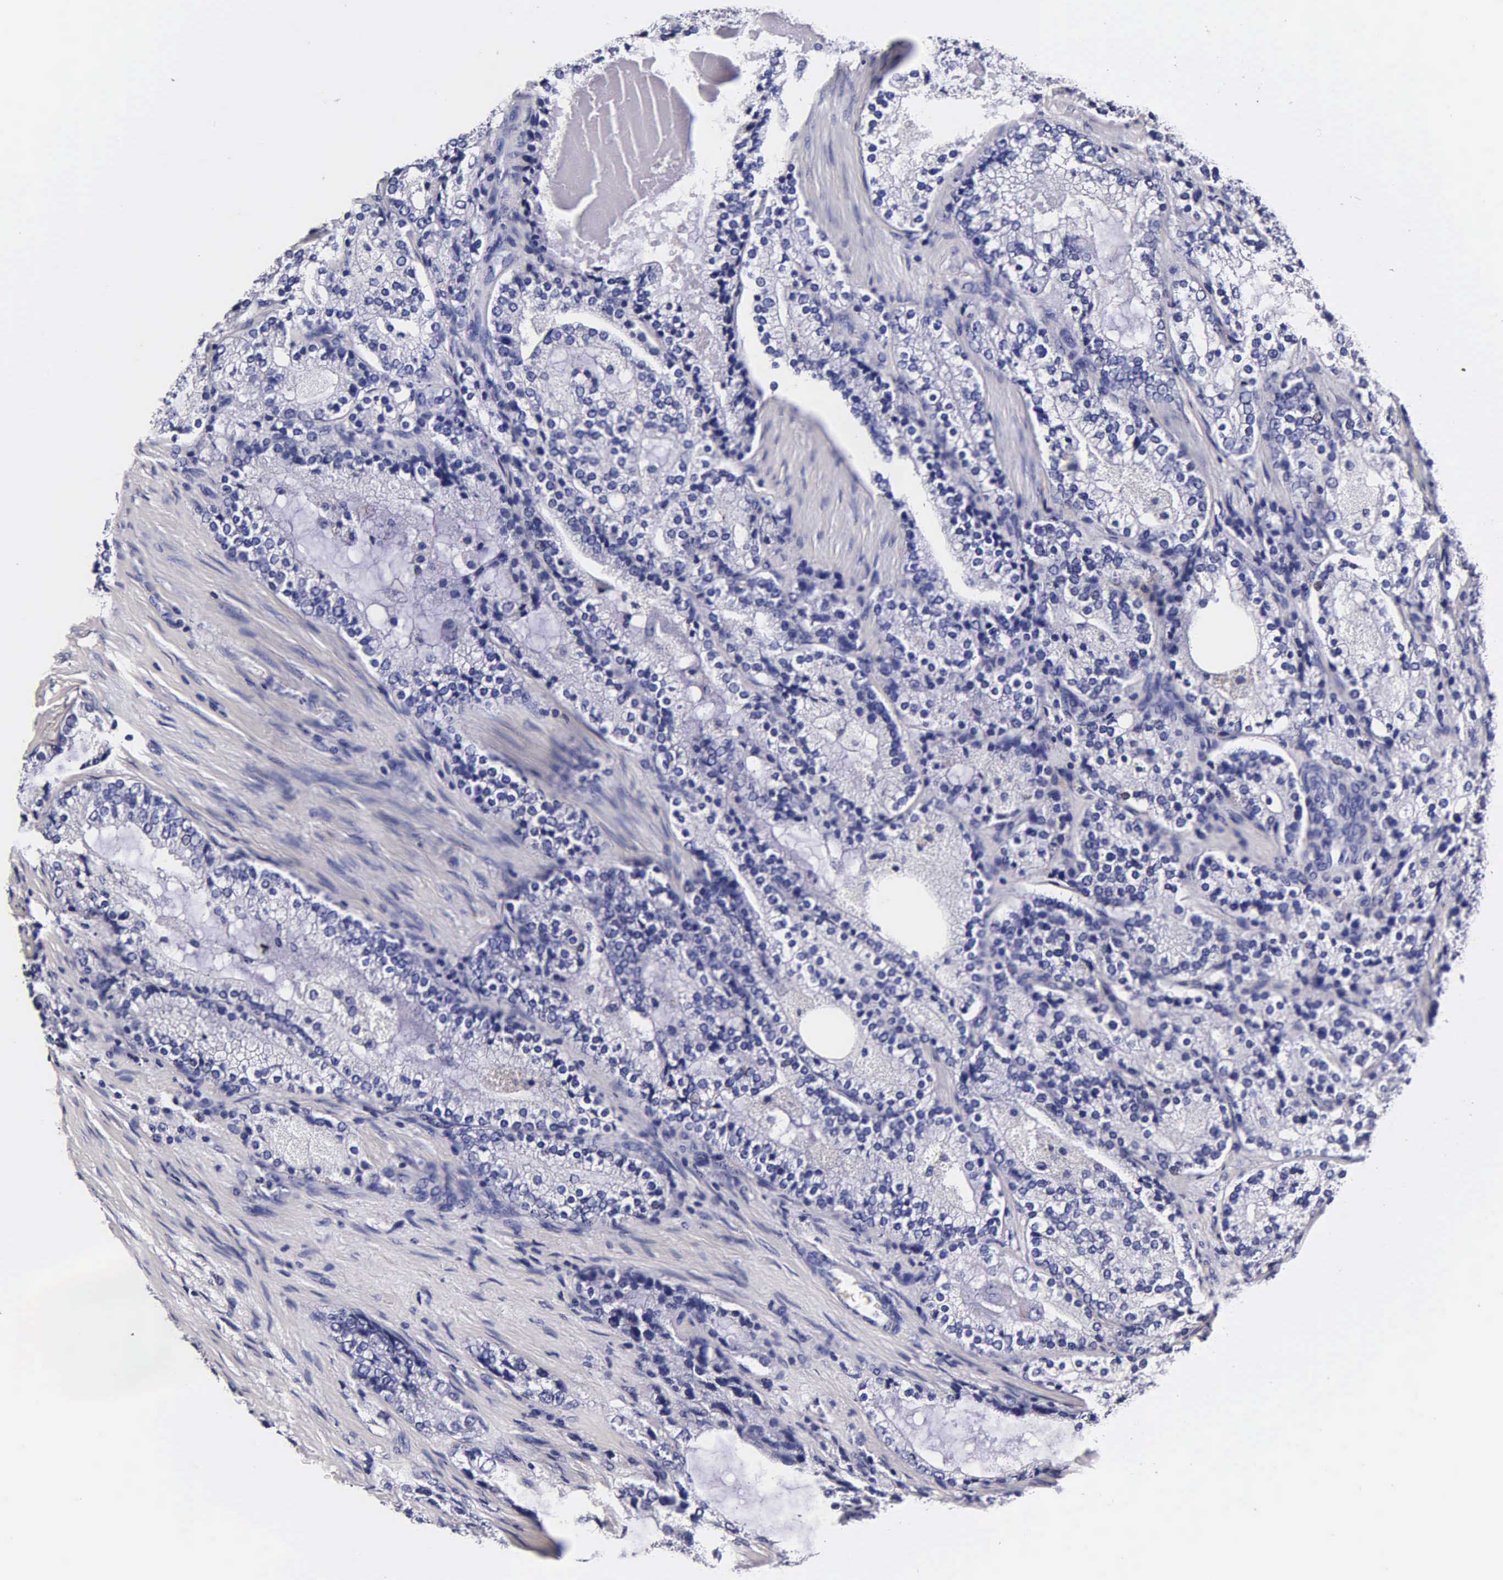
{"staining": {"intensity": "negative", "quantity": "none", "location": "none"}, "tissue": "prostate cancer", "cell_type": "Tumor cells", "image_type": "cancer", "snomed": [{"axis": "morphology", "description": "Adenocarcinoma, High grade"}, {"axis": "topography", "description": "Prostate"}], "caption": "Tumor cells show no significant protein expression in prostate cancer (high-grade adenocarcinoma). Nuclei are stained in blue.", "gene": "IAPP", "patient": {"sex": "male", "age": 63}}